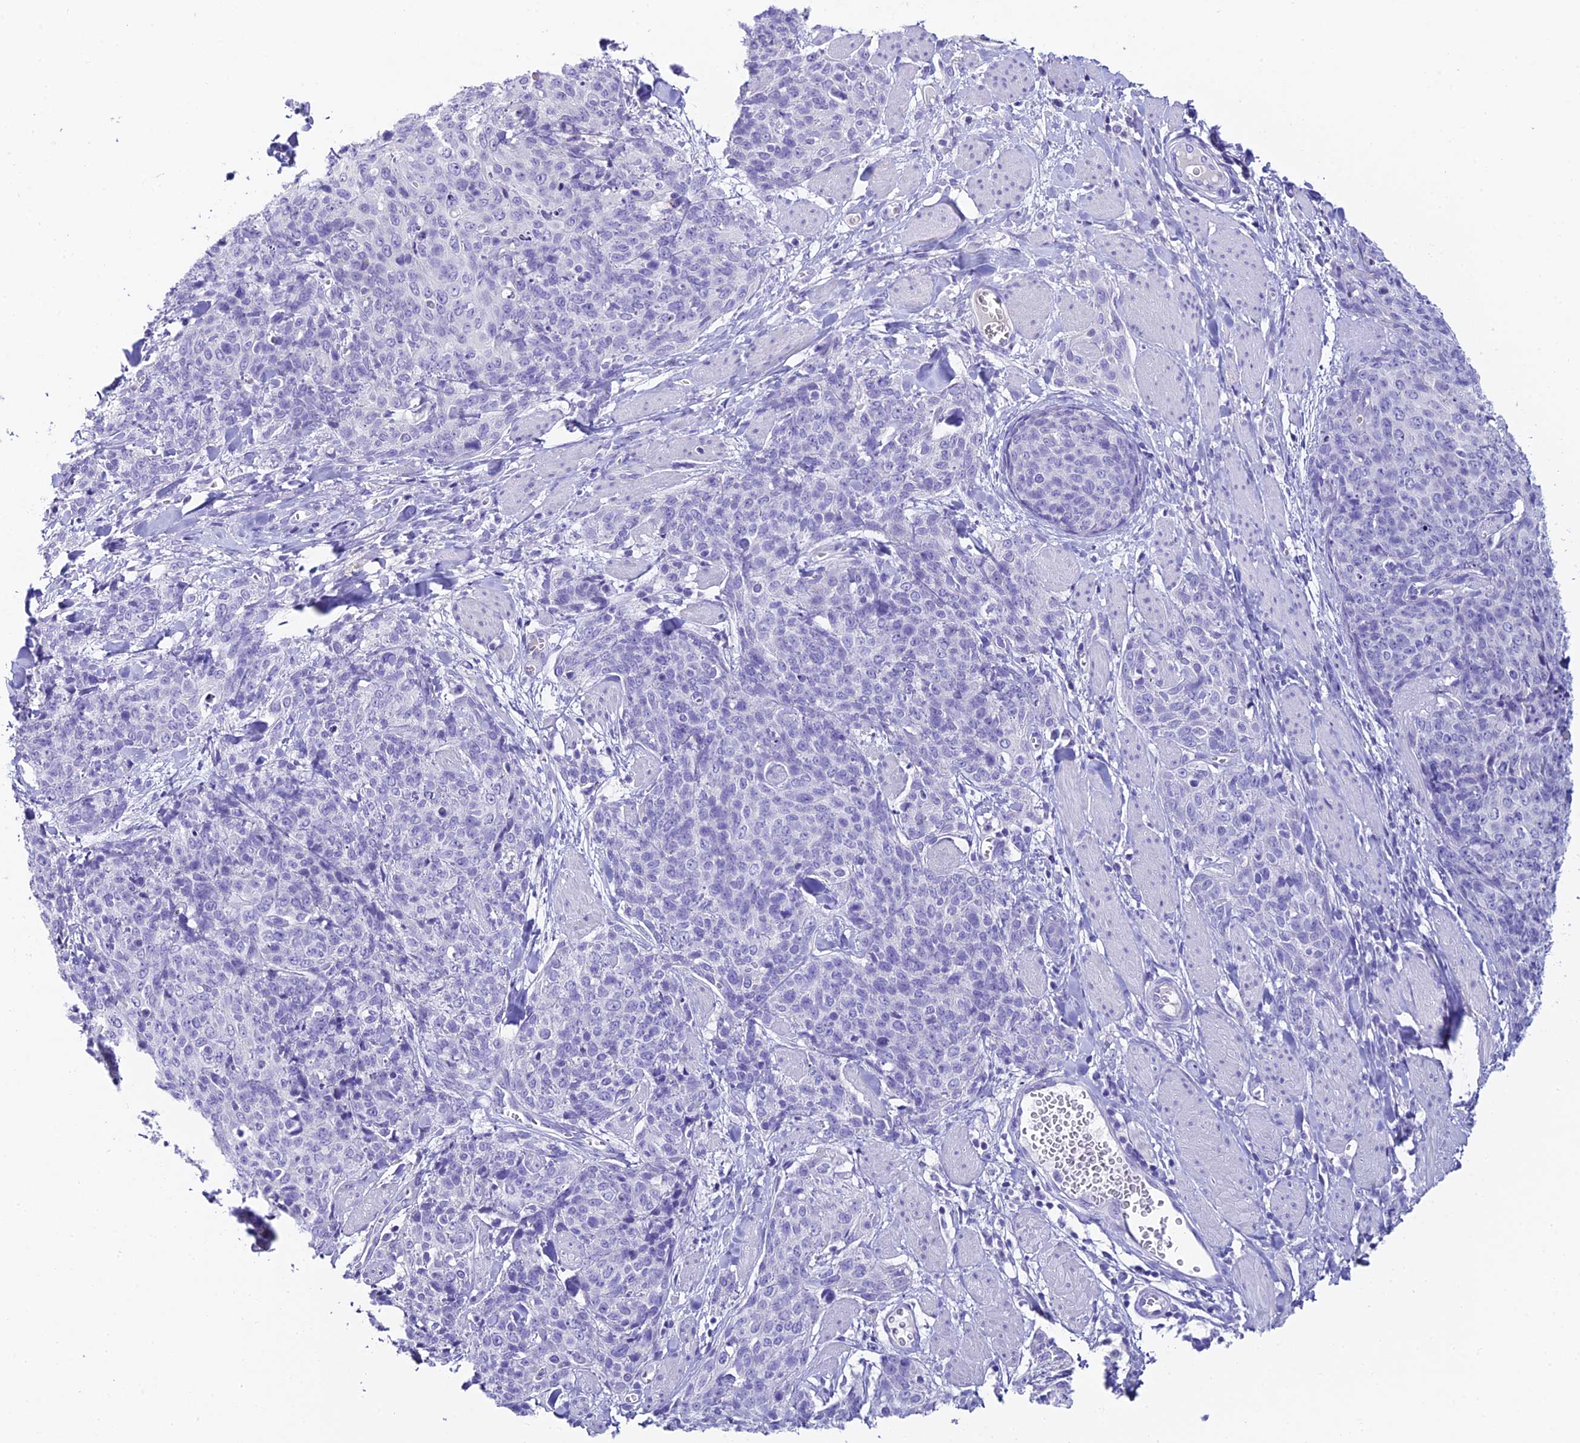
{"staining": {"intensity": "negative", "quantity": "none", "location": "none"}, "tissue": "skin cancer", "cell_type": "Tumor cells", "image_type": "cancer", "snomed": [{"axis": "morphology", "description": "Squamous cell carcinoma, NOS"}, {"axis": "topography", "description": "Skin"}, {"axis": "topography", "description": "Vulva"}], "caption": "Immunohistochemical staining of human skin squamous cell carcinoma shows no significant staining in tumor cells.", "gene": "C12orf29", "patient": {"sex": "female", "age": 85}}